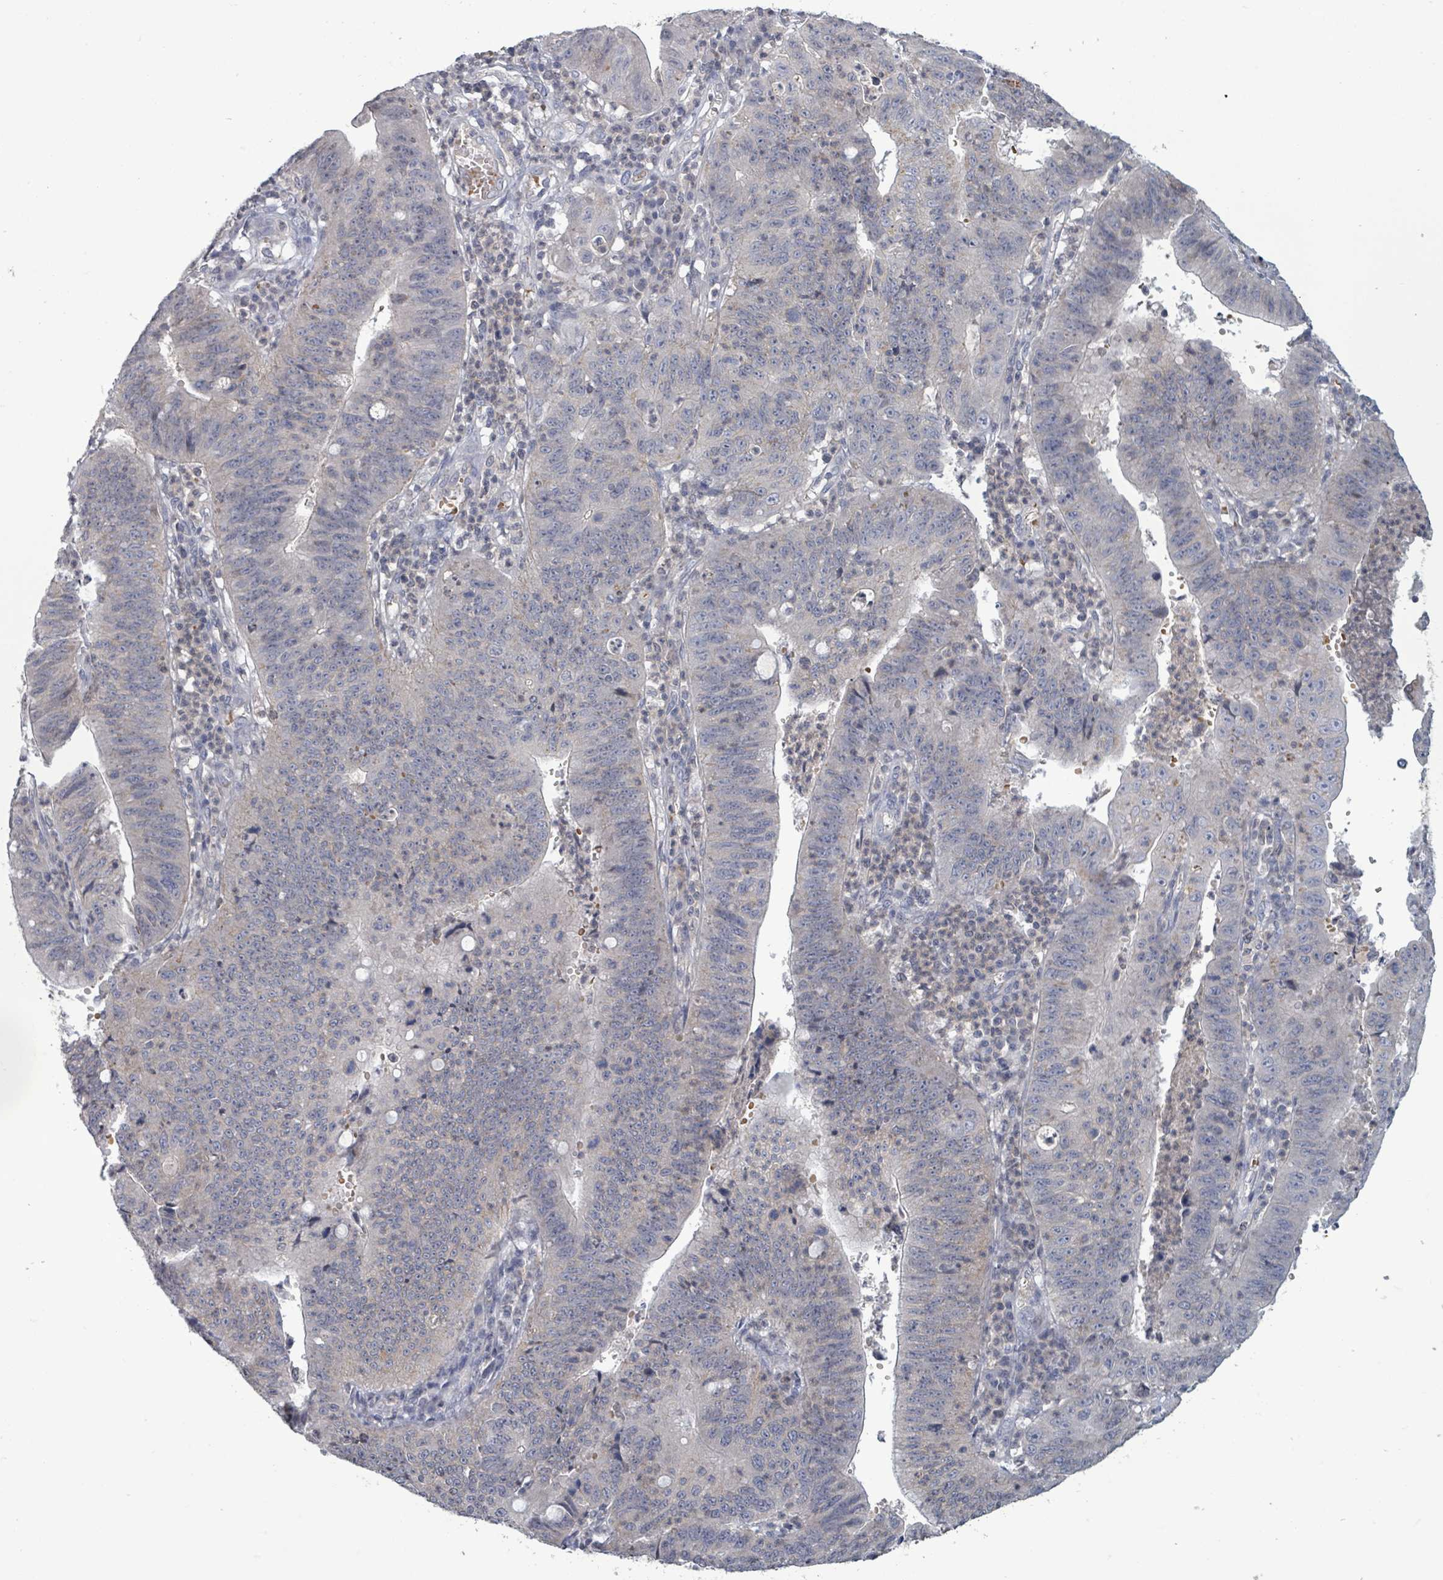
{"staining": {"intensity": "negative", "quantity": "none", "location": "none"}, "tissue": "stomach cancer", "cell_type": "Tumor cells", "image_type": "cancer", "snomed": [{"axis": "morphology", "description": "Adenocarcinoma, NOS"}, {"axis": "topography", "description": "Stomach"}], "caption": "High magnification brightfield microscopy of stomach cancer (adenocarcinoma) stained with DAB (brown) and counterstained with hematoxylin (blue): tumor cells show no significant positivity.", "gene": "GRM8", "patient": {"sex": "male", "age": 59}}